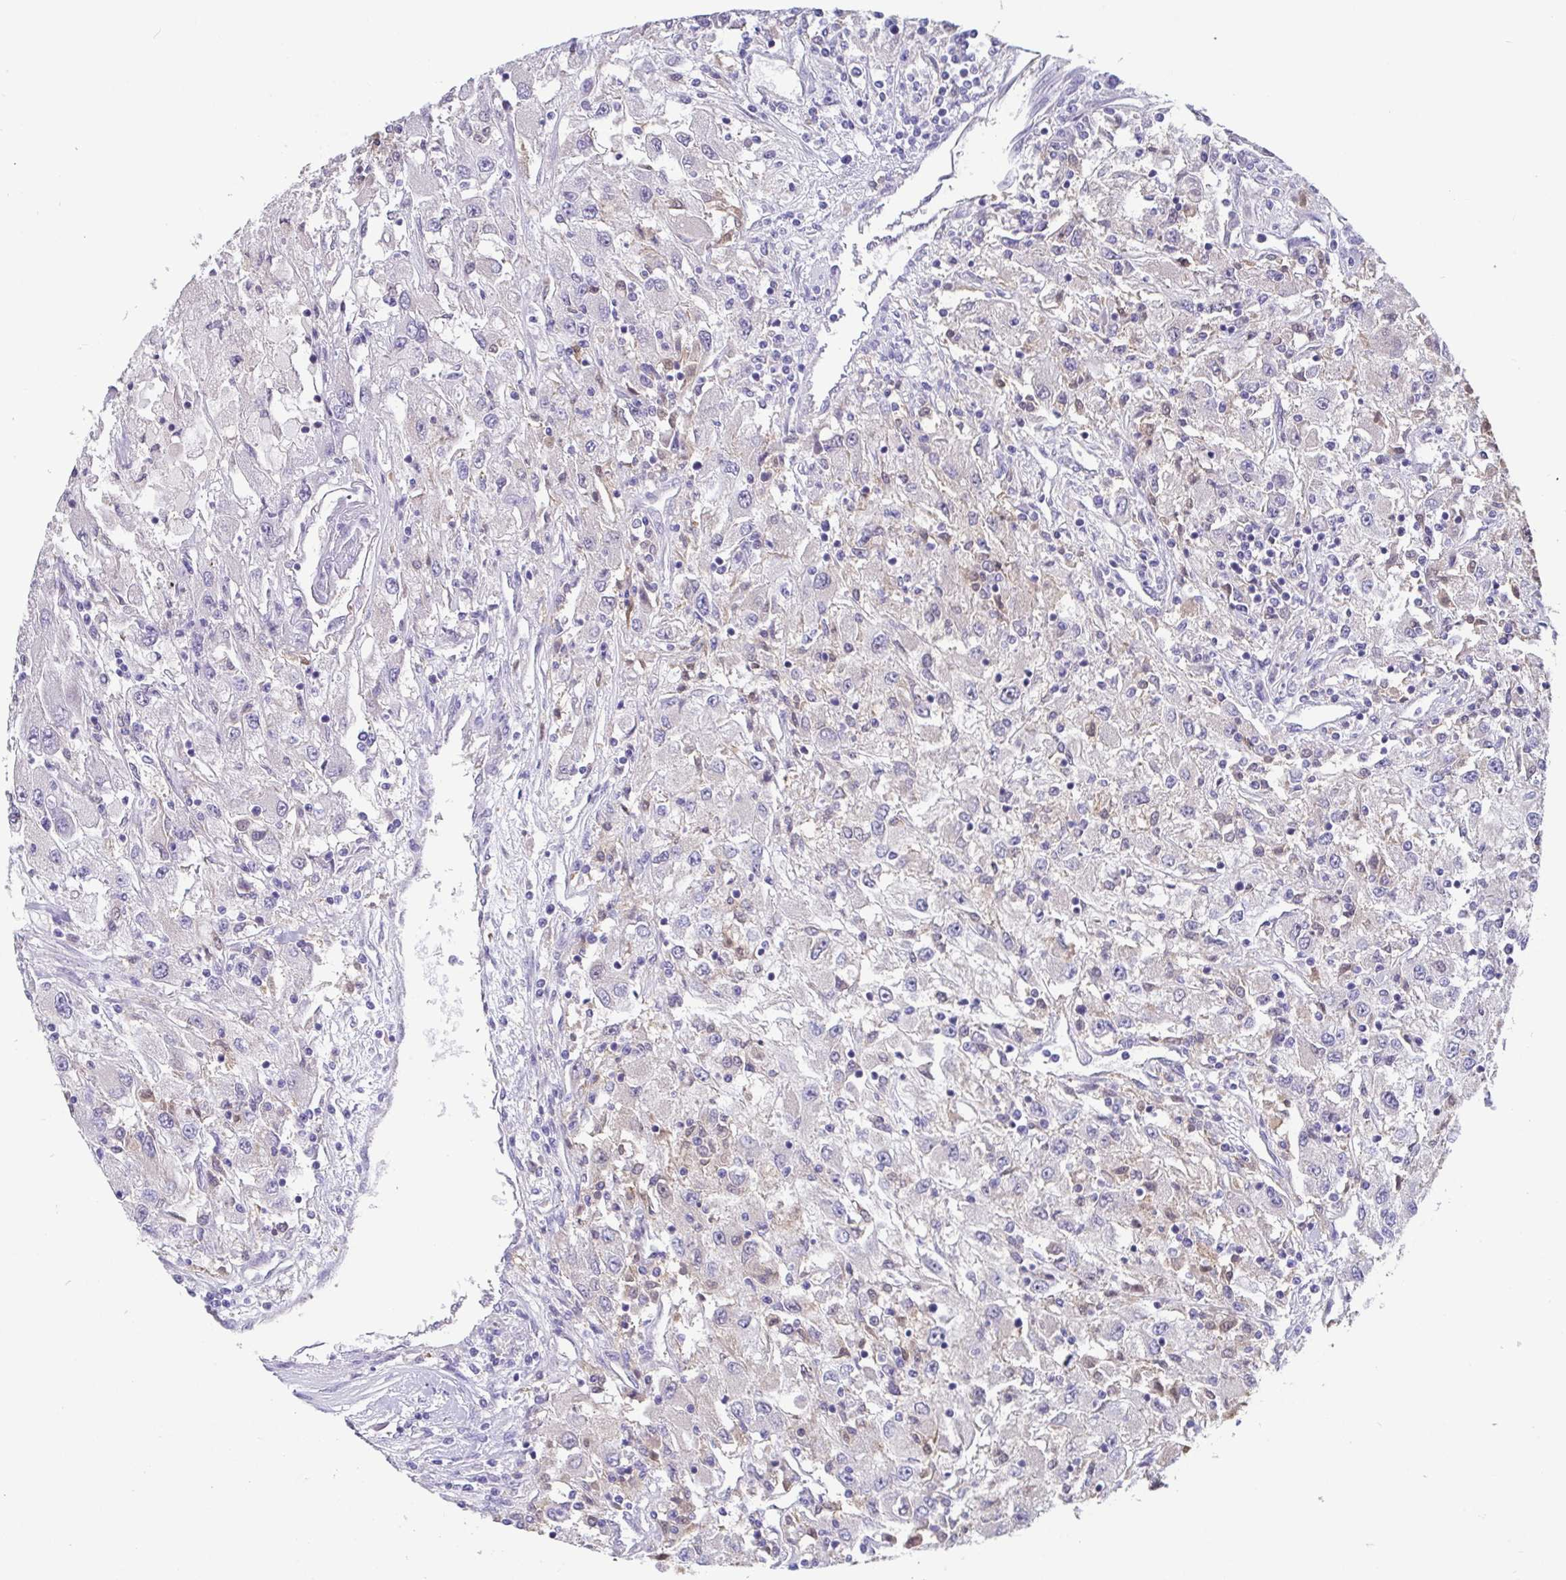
{"staining": {"intensity": "negative", "quantity": "none", "location": "none"}, "tissue": "renal cancer", "cell_type": "Tumor cells", "image_type": "cancer", "snomed": [{"axis": "morphology", "description": "Adenocarcinoma, NOS"}, {"axis": "topography", "description": "Kidney"}], "caption": "Tumor cells show no significant protein positivity in renal cancer.", "gene": "IDH1", "patient": {"sex": "female", "age": 67}}